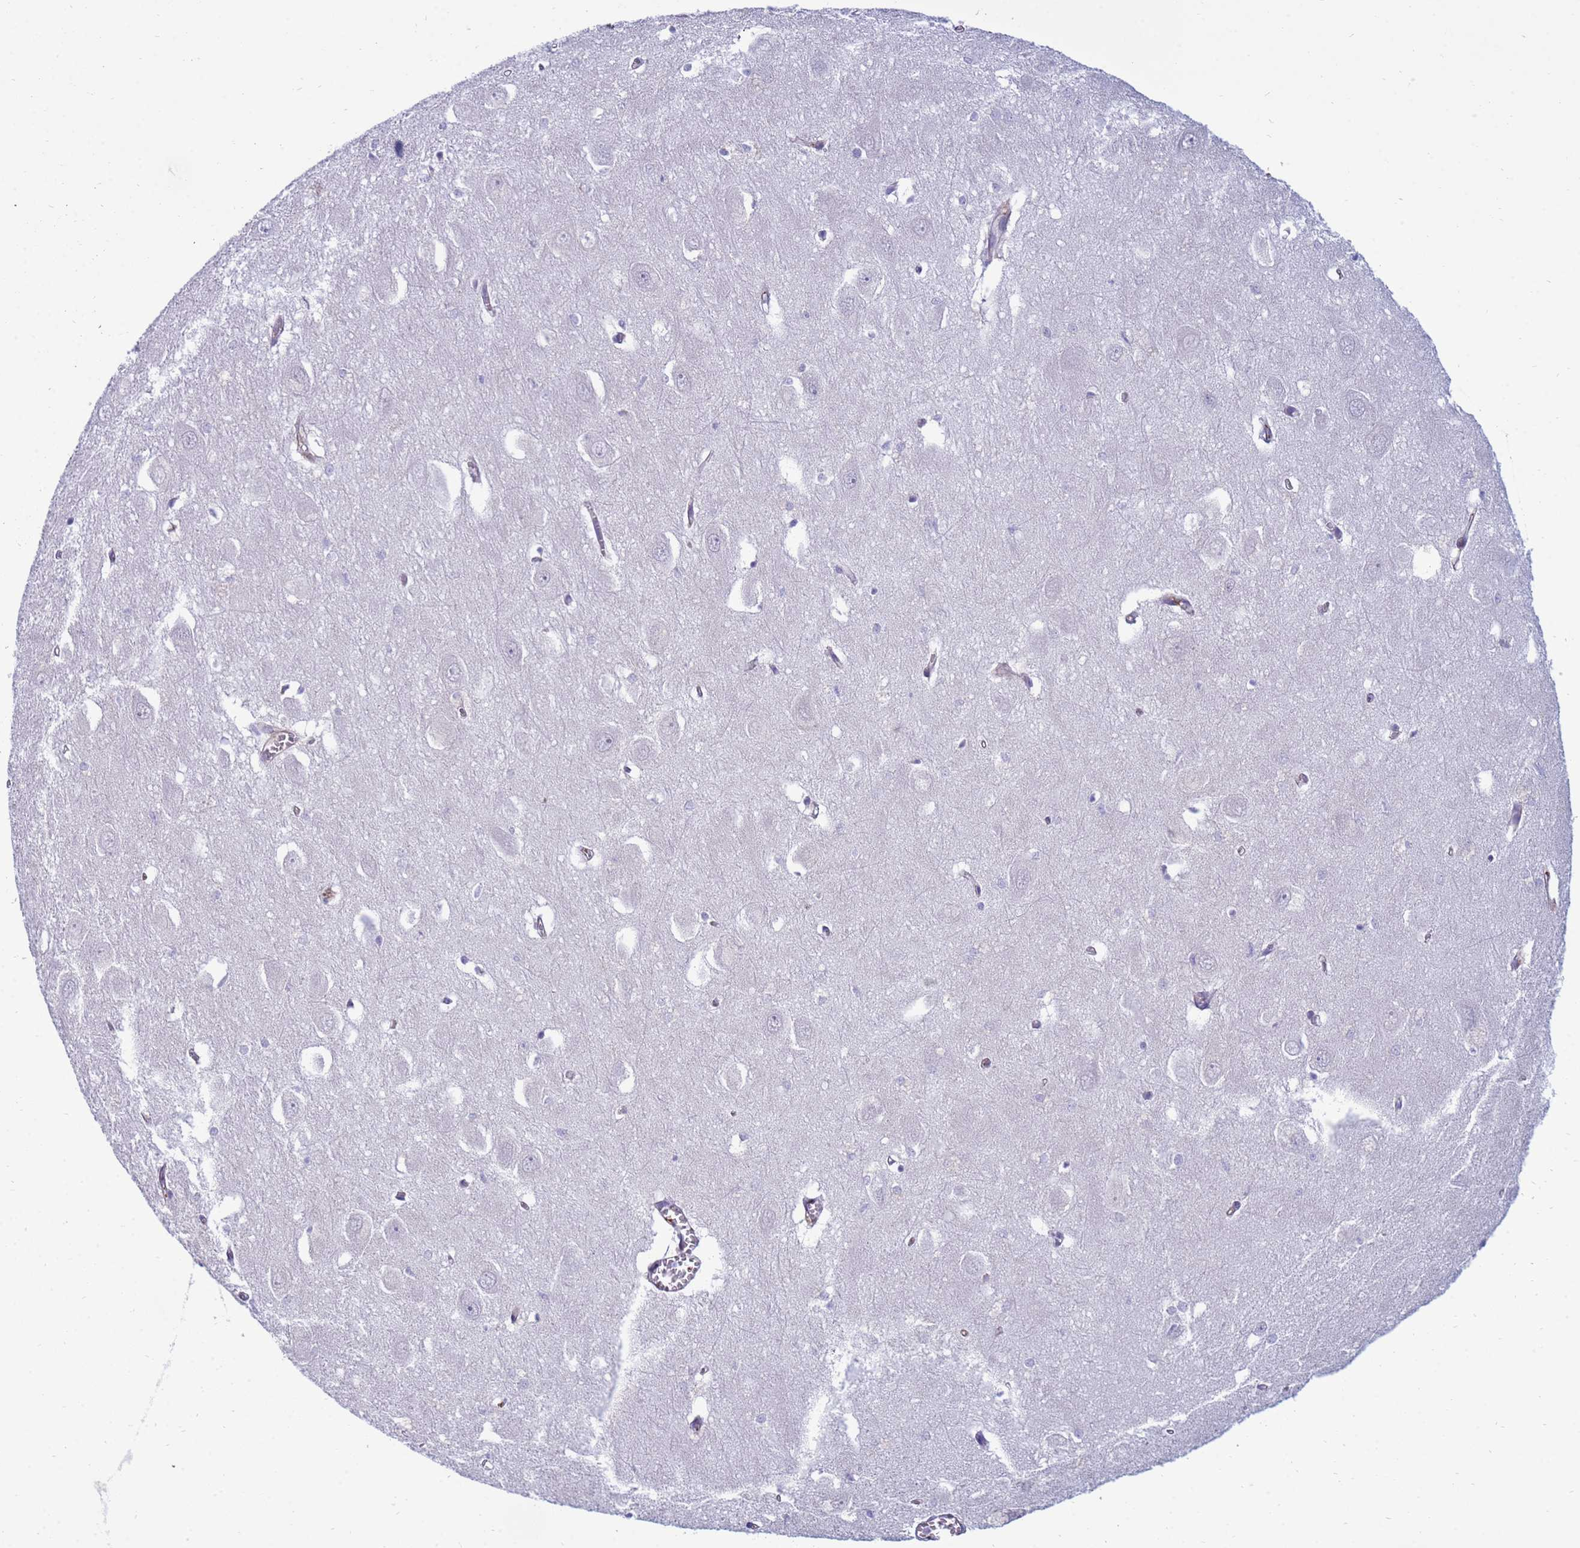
{"staining": {"intensity": "negative", "quantity": "none", "location": "none"}, "tissue": "hippocampus", "cell_type": "Glial cells", "image_type": "normal", "snomed": [{"axis": "morphology", "description": "Normal tissue, NOS"}, {"axis": "topography", "description": "Hippocampus"}], "caption": "A high-resolution micrograph shows immunohistochemistry (IHC) staining of unremarkable hippocampus, which exhibits no significant staining in glial cells. (DAB immunohistochemistry (IHC) visualized using brightfield microscopy, high magnification).", "gene": "TRPC6", "patient": {"sex": "female", "age": 64}}